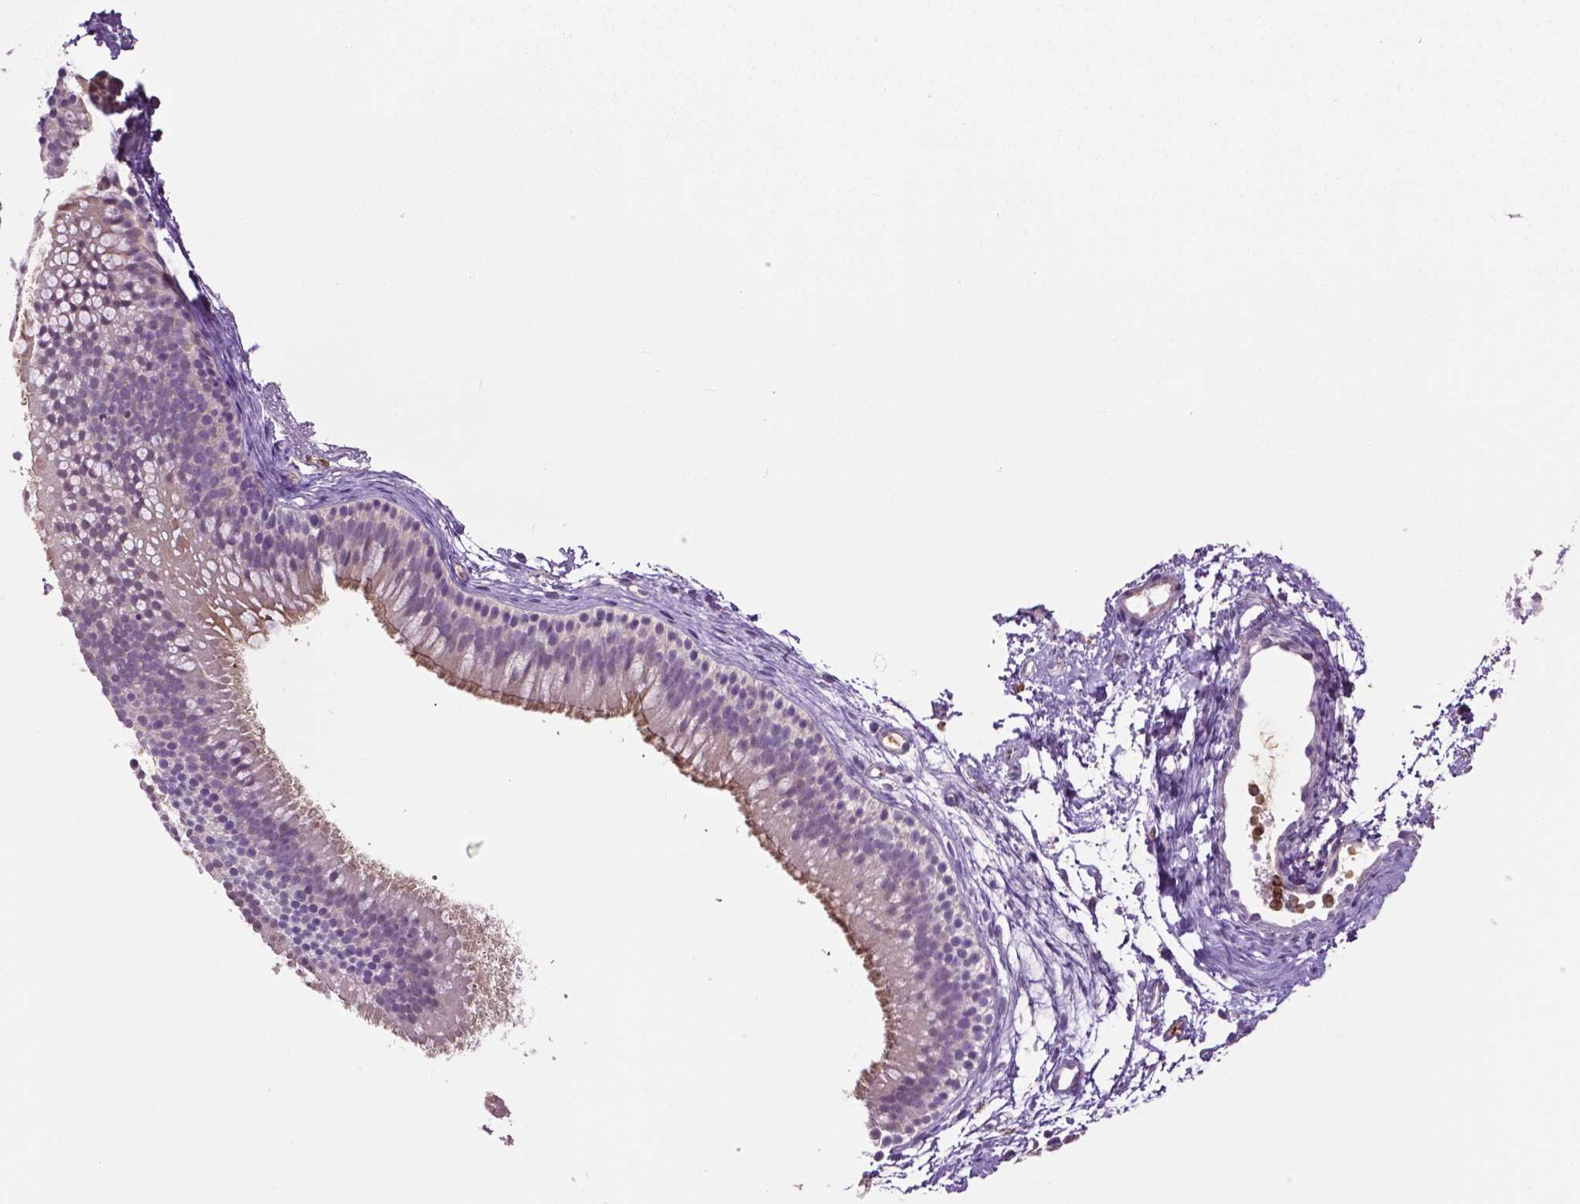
{"staining": {"intensity": "moderate", "quantity": "25%-75%", "location": "cytoplasmic/membranous"}, "tissue": "nasopharynx", "cell_type": "Respiratory epithelial cells", "image_type": "normal", "snomed": [{"axis": "morphology", "description": "Normal tissue, NOS"}, {"axis": "topography", "description": "Nasopharynx"}], "caption": "A high-resolution photomicrograph shows IHC staining of benign nasopharynx, which shows moderate cytoplasmic/membranous staining in about 25%-75% of respiratory epithelial cells. Nuclei are stained in blue.", "gene": "PTPN5", "patient": {"sex": "male", "age": 58}}